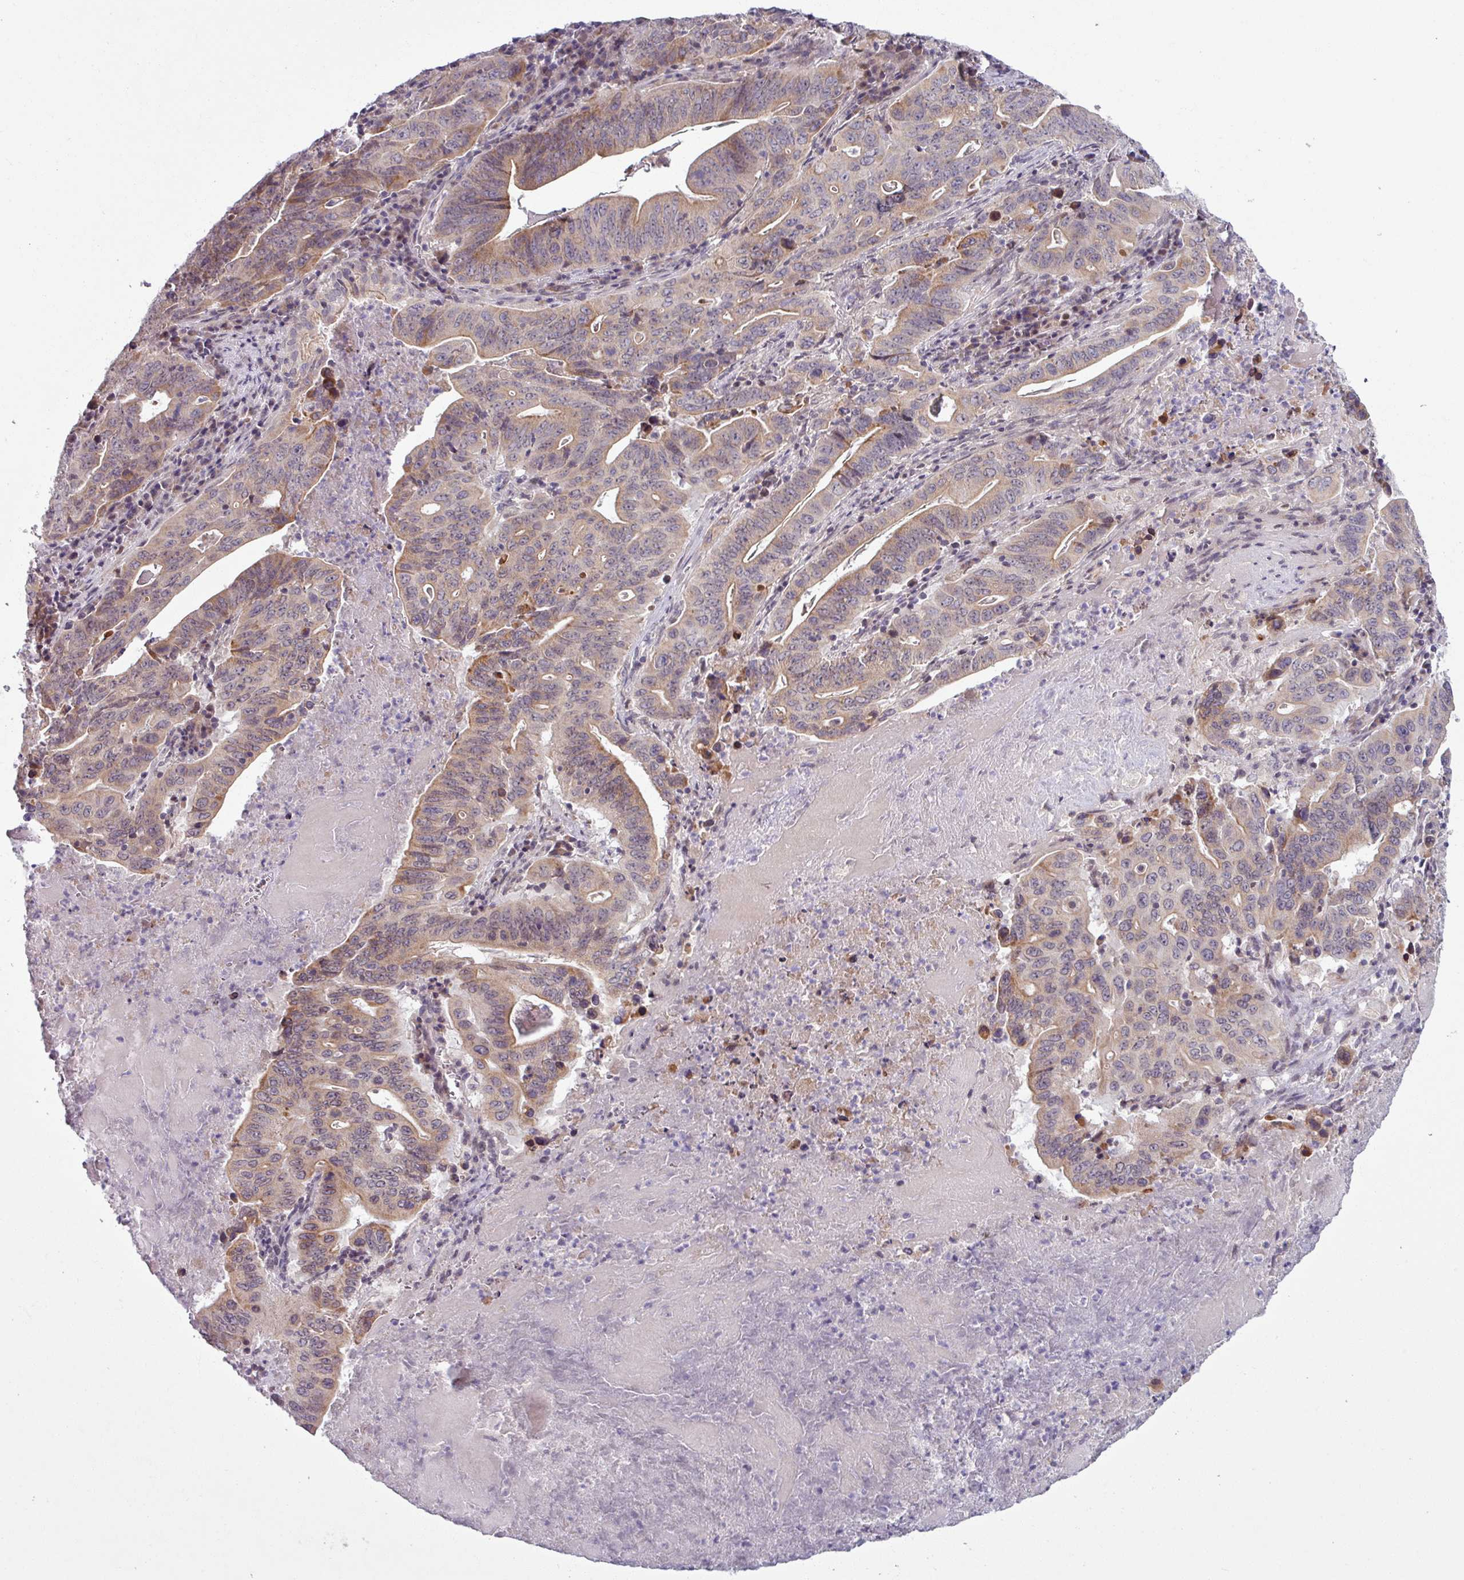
{"staining": {"intensity": "weak", "quantity": ">75%", "location": "cytoplasmic/membranous"}, "tissue": "lung cancer", "cell_type": "Tumor cells", "image_type": "cancer", "snomed": [{"axis": "morphology", "description": "Adenocarcinoma, NOS"}, {"axis": "topography", "description": "Lung"}], "caption": "Immunohistochemical staining of human lung cancer (adenocarcinoma) reveals low levels of weak cytoplasmic/membranous protein expression in approximately >75% of tumor cells. The protein is shown in brown color, while the nuclei are stained blue.", "gene": "OGFOD3", "patient": {"sex": "female", "age": 60}}